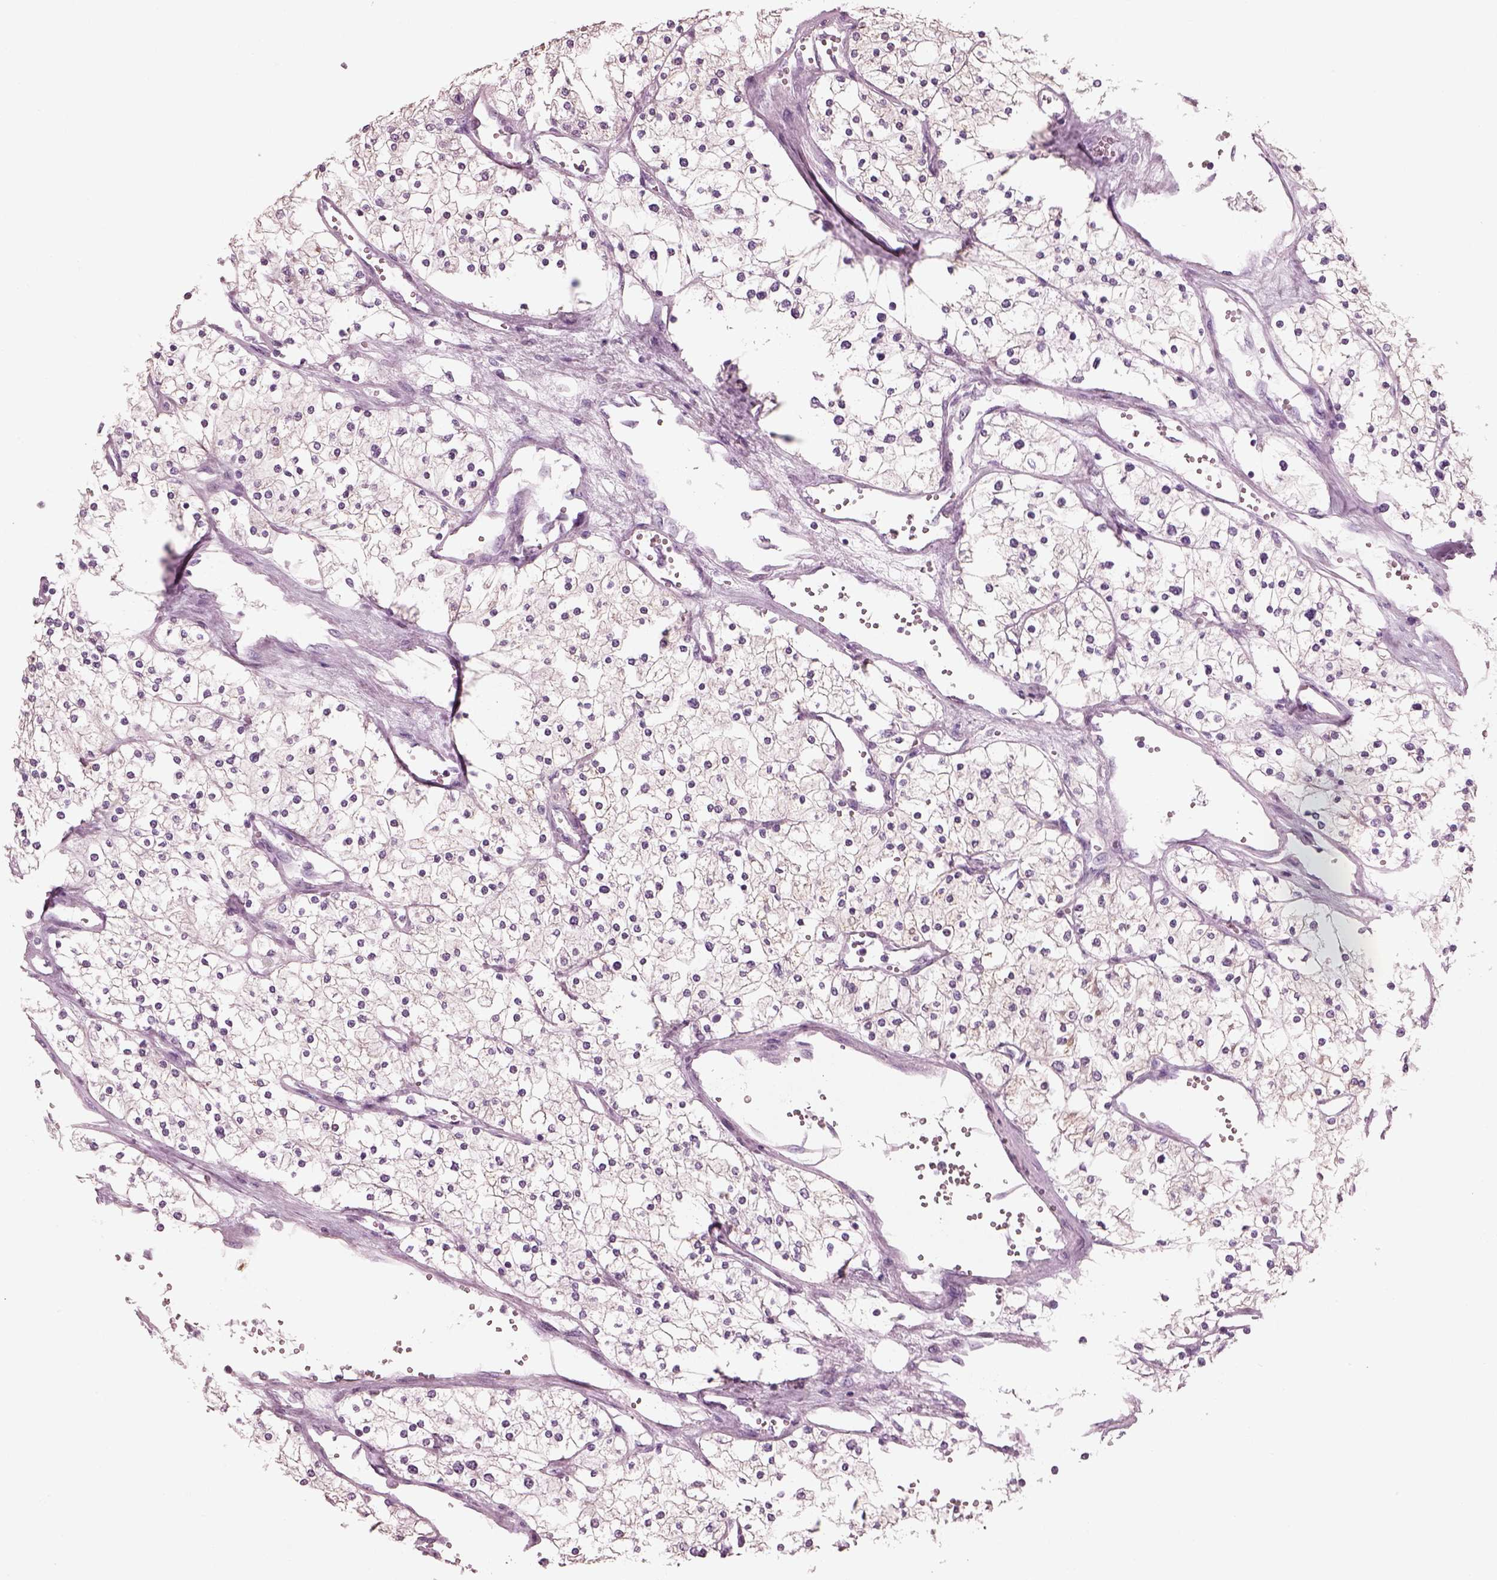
{"staining": {"intensity": "negative", "quantity": "none", "location": "none"}, "tissue": "renal cancer", "cell_type": "Tumor cells", "image_type": "cancer", "snomed": [{"axis": "morphology", "description": "Adenocarcinoma, NOS"}, {"axis": "topography", "description": "Kidney"}], "caption": "A high-resolution photomicrograph shows IHC staining of renal cancer, which displays no significant staining in tumor cells.", "gene": "SLC27A2", "patient": {"sex": "male", "age": 80}}